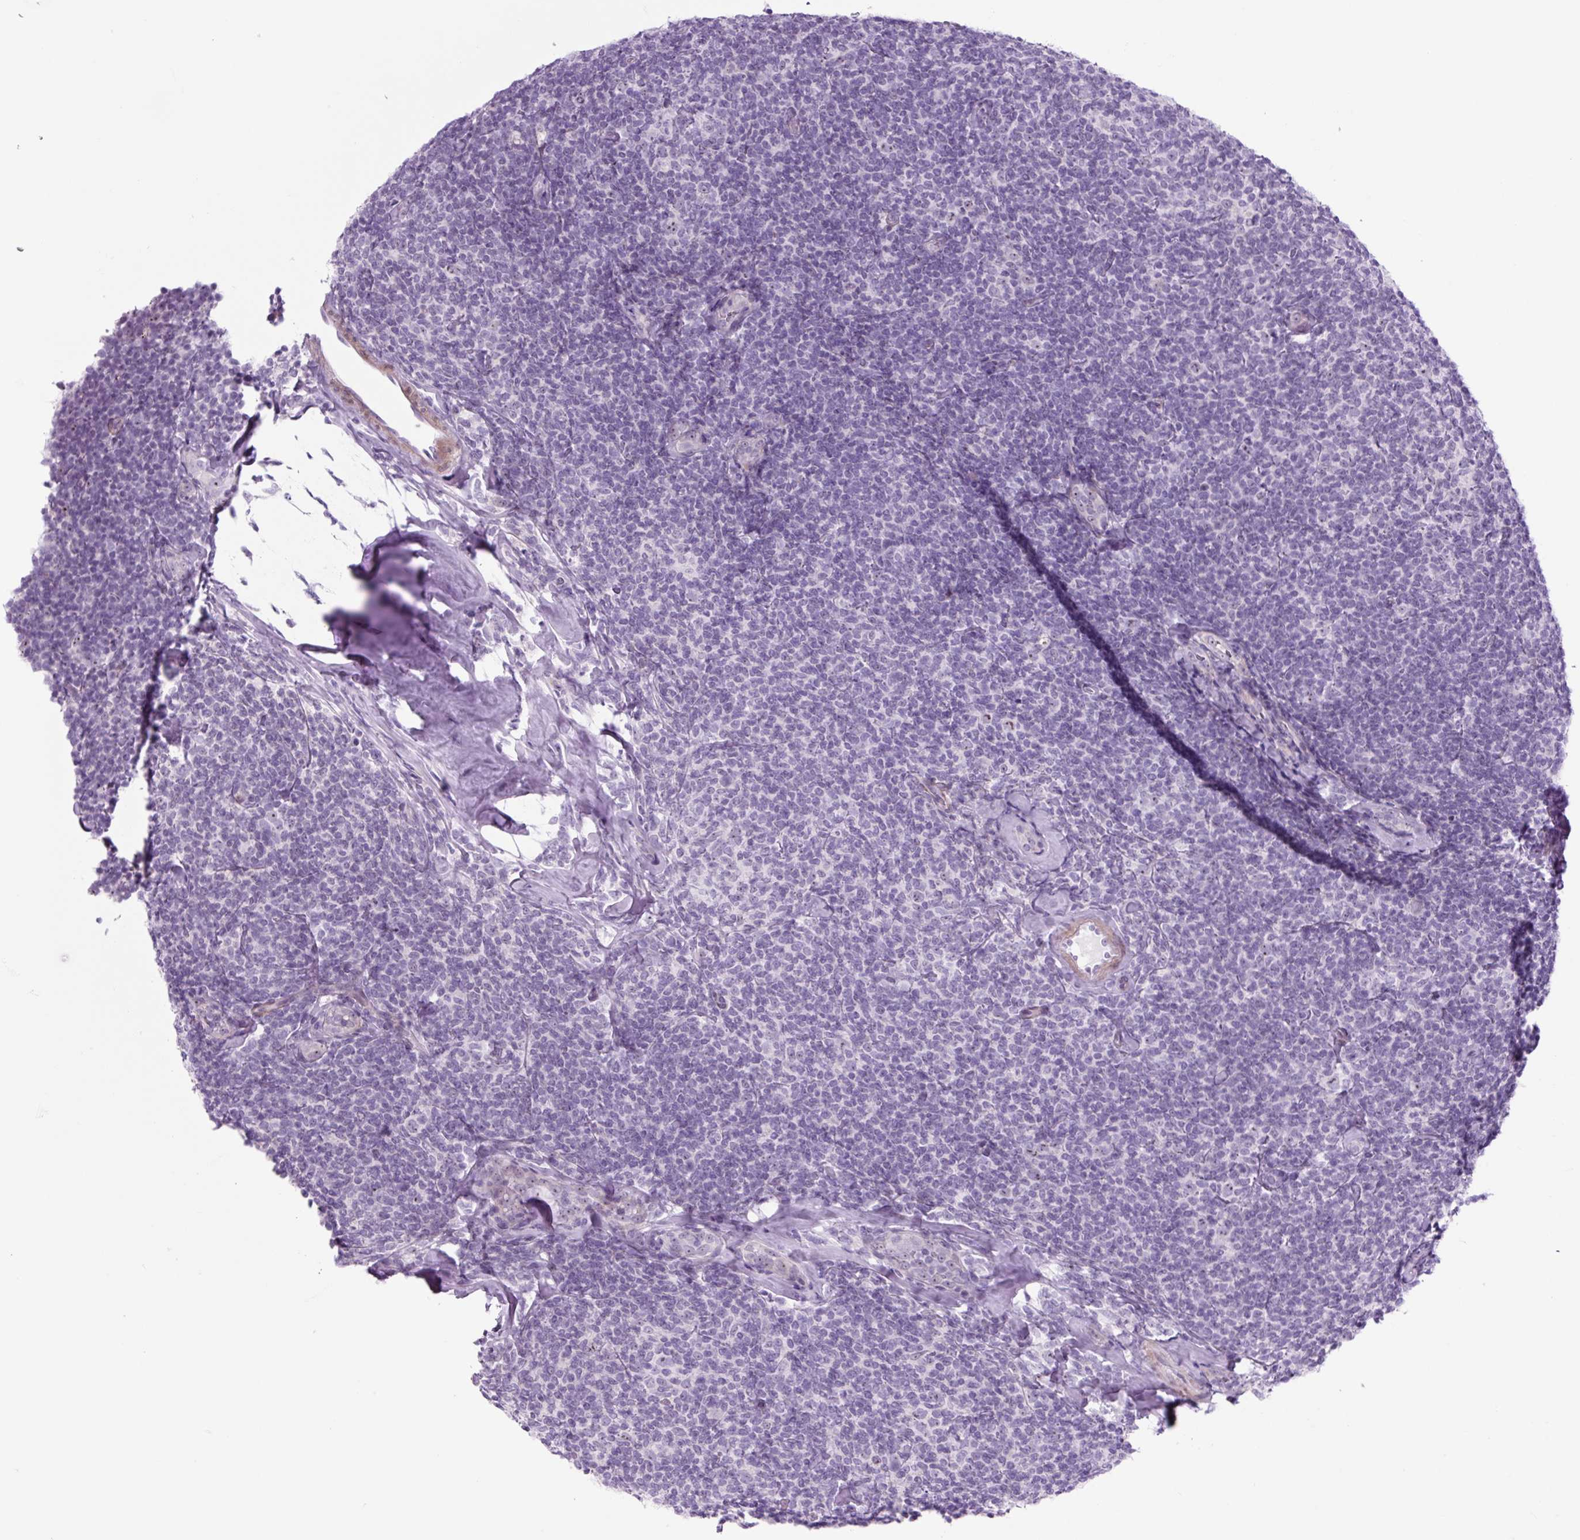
{"staining": {"intensity": "negative", "quantity": "none", "location": "none"}, "tissue": "lymphoma", "cell_type": "Tumor cells", "image_type": "cancer", "snomed": [{"axis": "morphology", "description": "Malignant lymphoma, non-Hodgkin's type, Low grade"}, {"axis": "topography", "description": "Lymph node"}], "caption": "A photomicrograph of human malignant lymphoma, non-Hodgkin's type (low-grade) is negative for staining in tumor cells. The staining was performed using DAB (3,3'-diaminobenzidine) to visualize the protein expression in brown, while the nuclei were stained in blue with hematoxylin (Magnification: 20x).", "gene": "RRS1", "patient": {"sex": "female", "age": 56}}